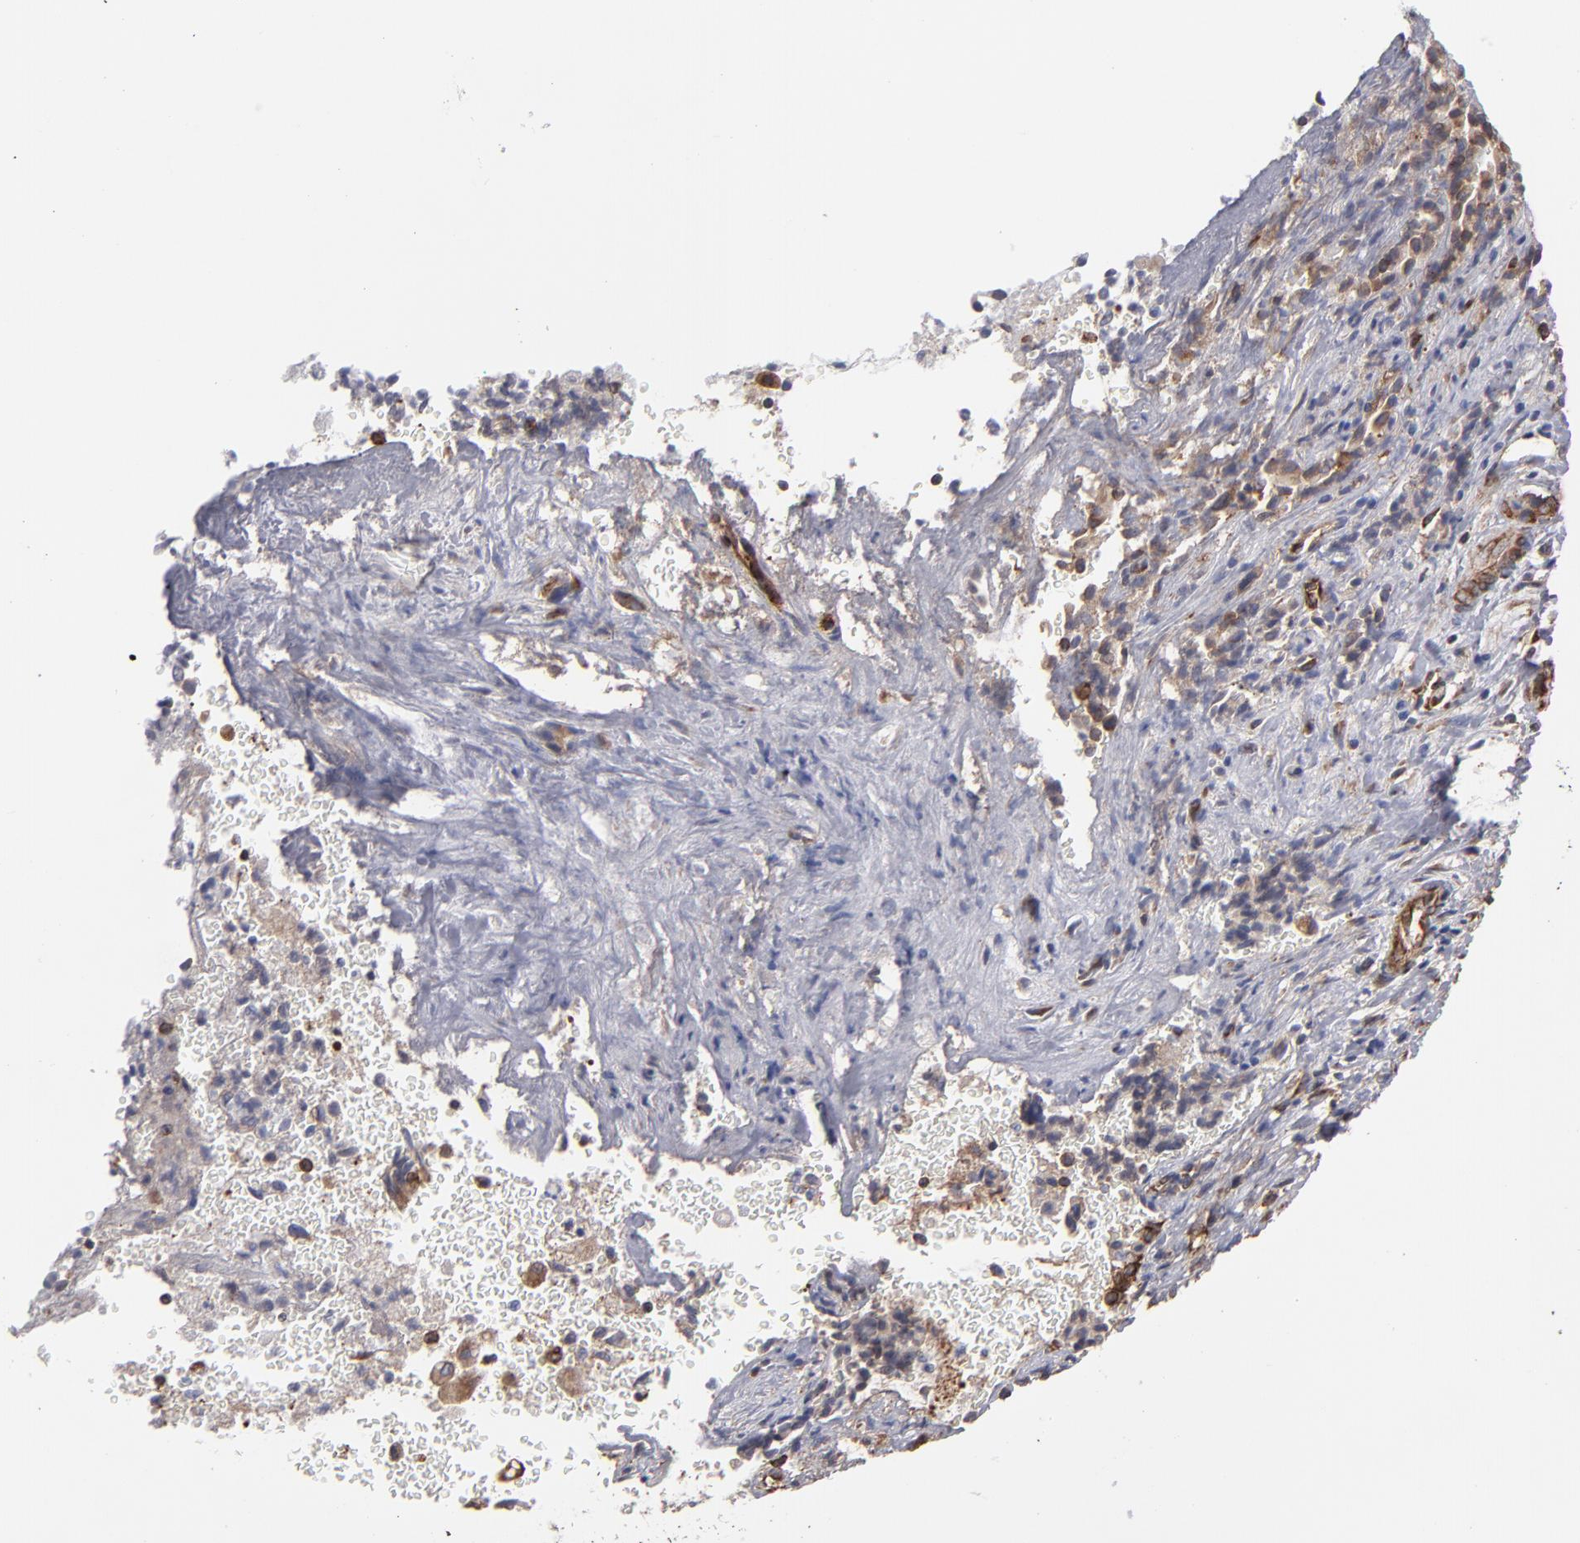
{"staining": {"intensity": "moderate", "quantity": ">75%", "location": "cytoplasmic/membranous"}, "tissue": "liver cancer", "cell_type": "Tumor cells", "image_type": "cancer", "snomed": [{"axis": "morphology", "description": "Cholangiocarcinoma"}, {"axis": "topography", "description": "Liver"}], "caption": "Immunohistochemistry micrograph of neoplastic tissue: cholangiocarcinoma (liver) stained using IHC reveals medium levels of moderate protein expression localized specifically in the cytoplasmic/membranous of tumor cells, appearing as a cytoplasmic/membranous brown color.", "gene": "KTN1", "patient": {"sex": "male", "age": 57}}